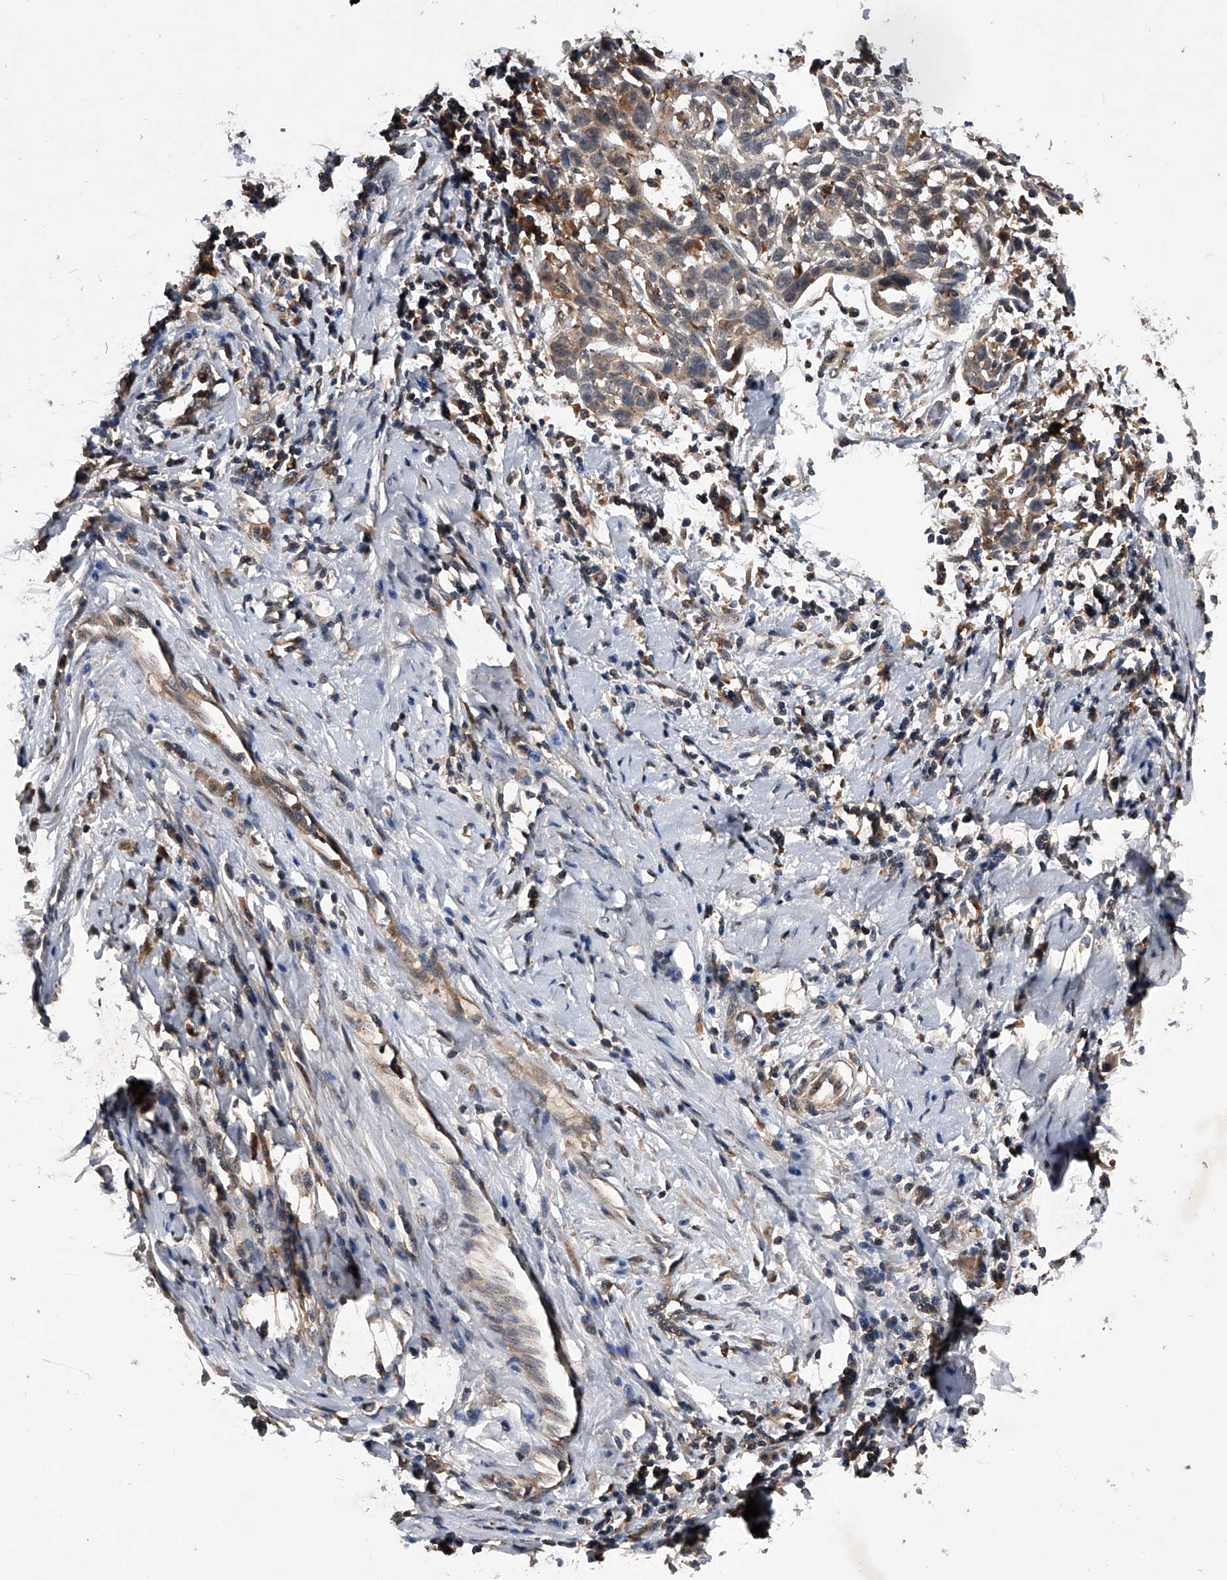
{"staining": {"intensity": "negative", "quantity": "none", "location": "none"}, "tissue": "cervical cancer", "cell_type": "Tumor cells", "image_type": "cancer", "snomed": [{"axis": "morphology", "description": "Squamous cell carcinoma, NOS"}, {"axis": "topography", "description": "Cervix"}], "caption": "IHC histopathology image of human cervical squamous cell carcinoma stained for a protein (brown), which exhibits no staining in tumor cells. The staining was performed using DAB (3,3'-diaminobenzidine) to visualize the protein expression in brown, while the nuclei were stained in blue with hematoxylin (Magnification: 20x).", "gene": "ZNF30", "patient": {"sex": "female", "age": 51}}